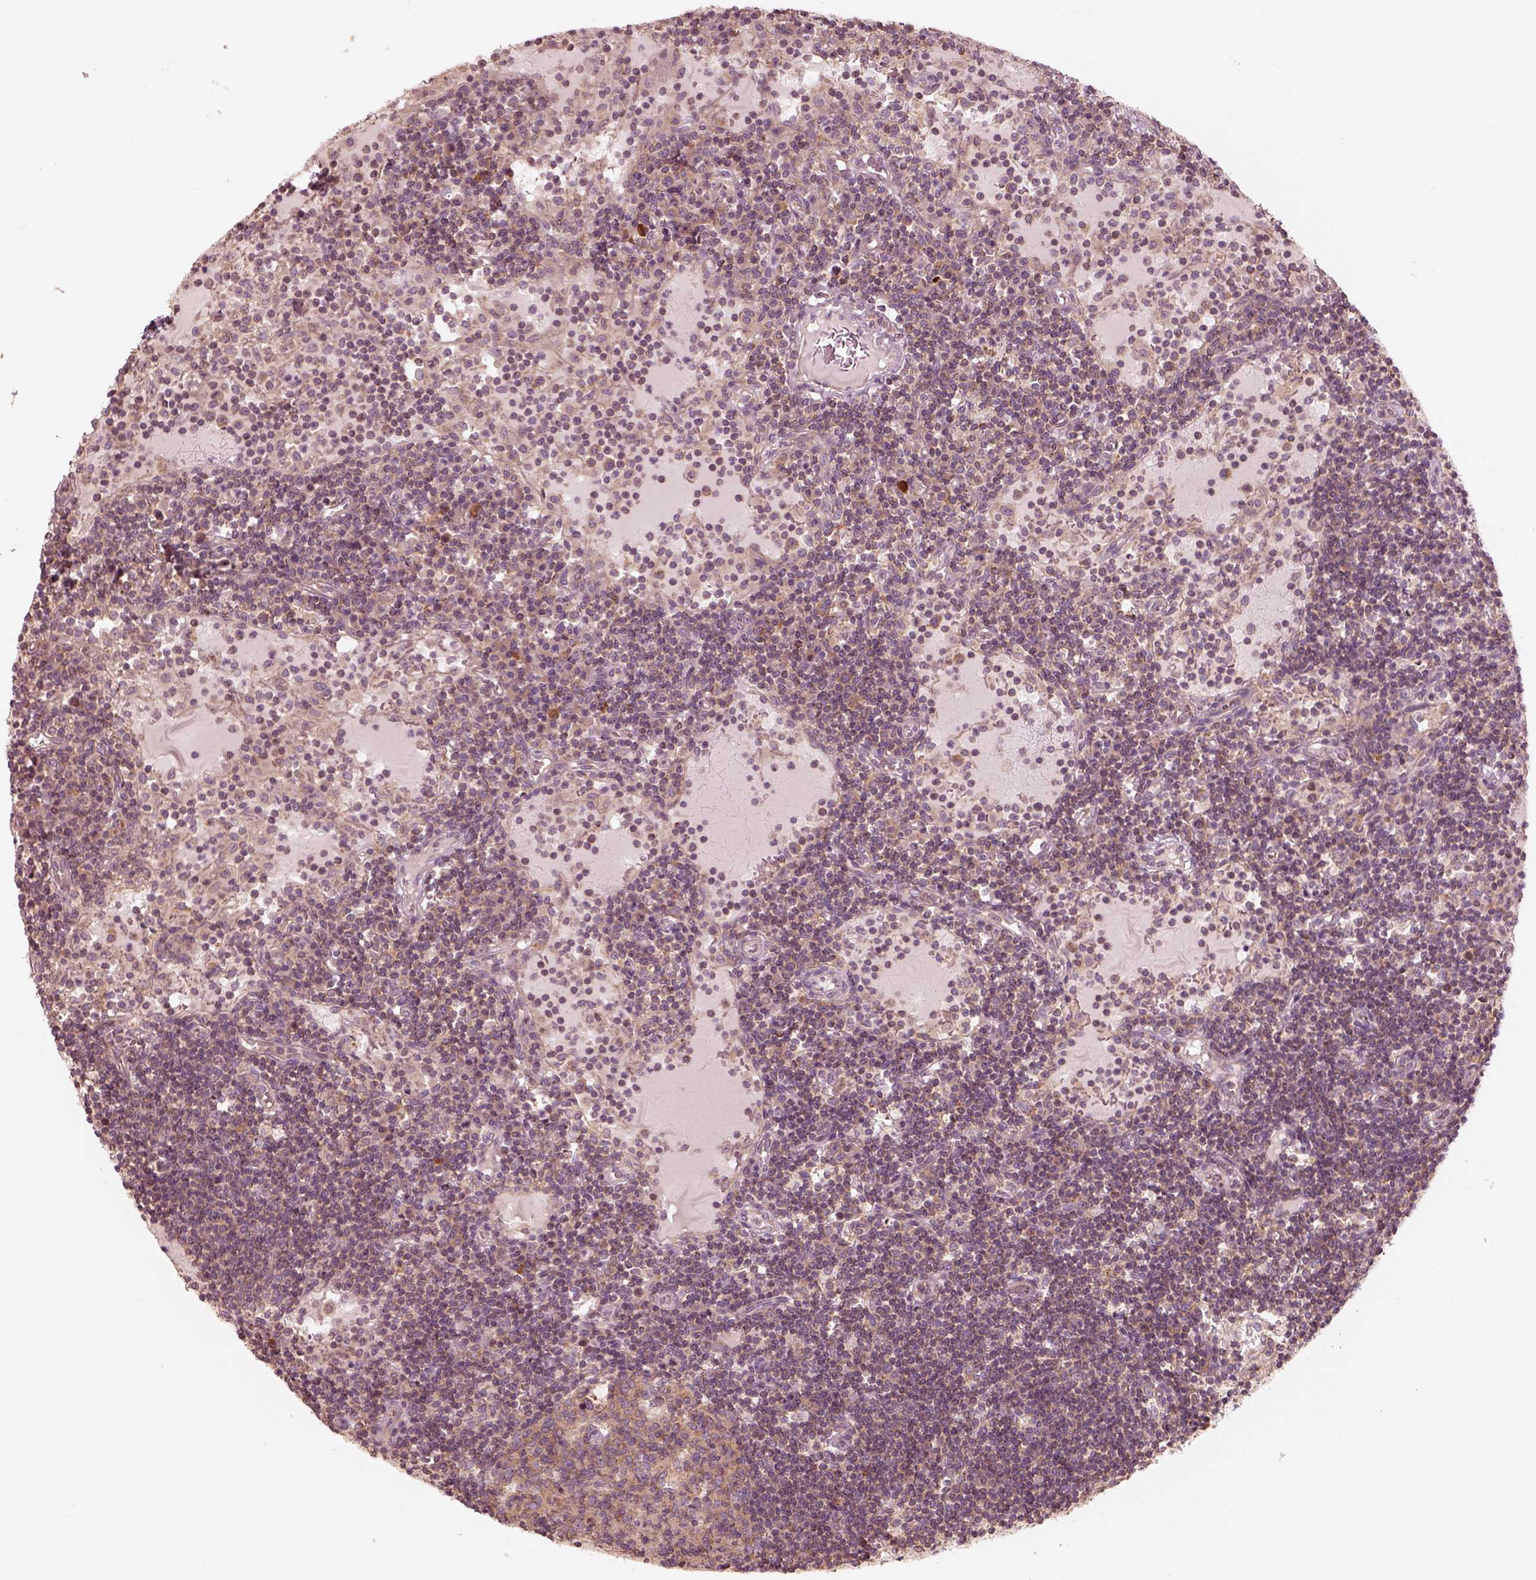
{"staining": {"intensity": "moderate", "quantity": ">75%", "location": "cytoplasmic/membranous"}, "tissue": "lymph node", "cell_type": "Germinal center cells", "image_type": "normal", "snomed": [{"axis": "morphology", "description": "Normal tissue, NOS"}, {"axis": "topography", "description": "Lymph node"}], "caption": "IHC of unremarkable human lymph node displays medium levels of moderate cytoplasmic/membranous positivity in about >75% of germinal center cells.", "gene": "CNOT2", "patient": {"sex": "female", "age": 72}}